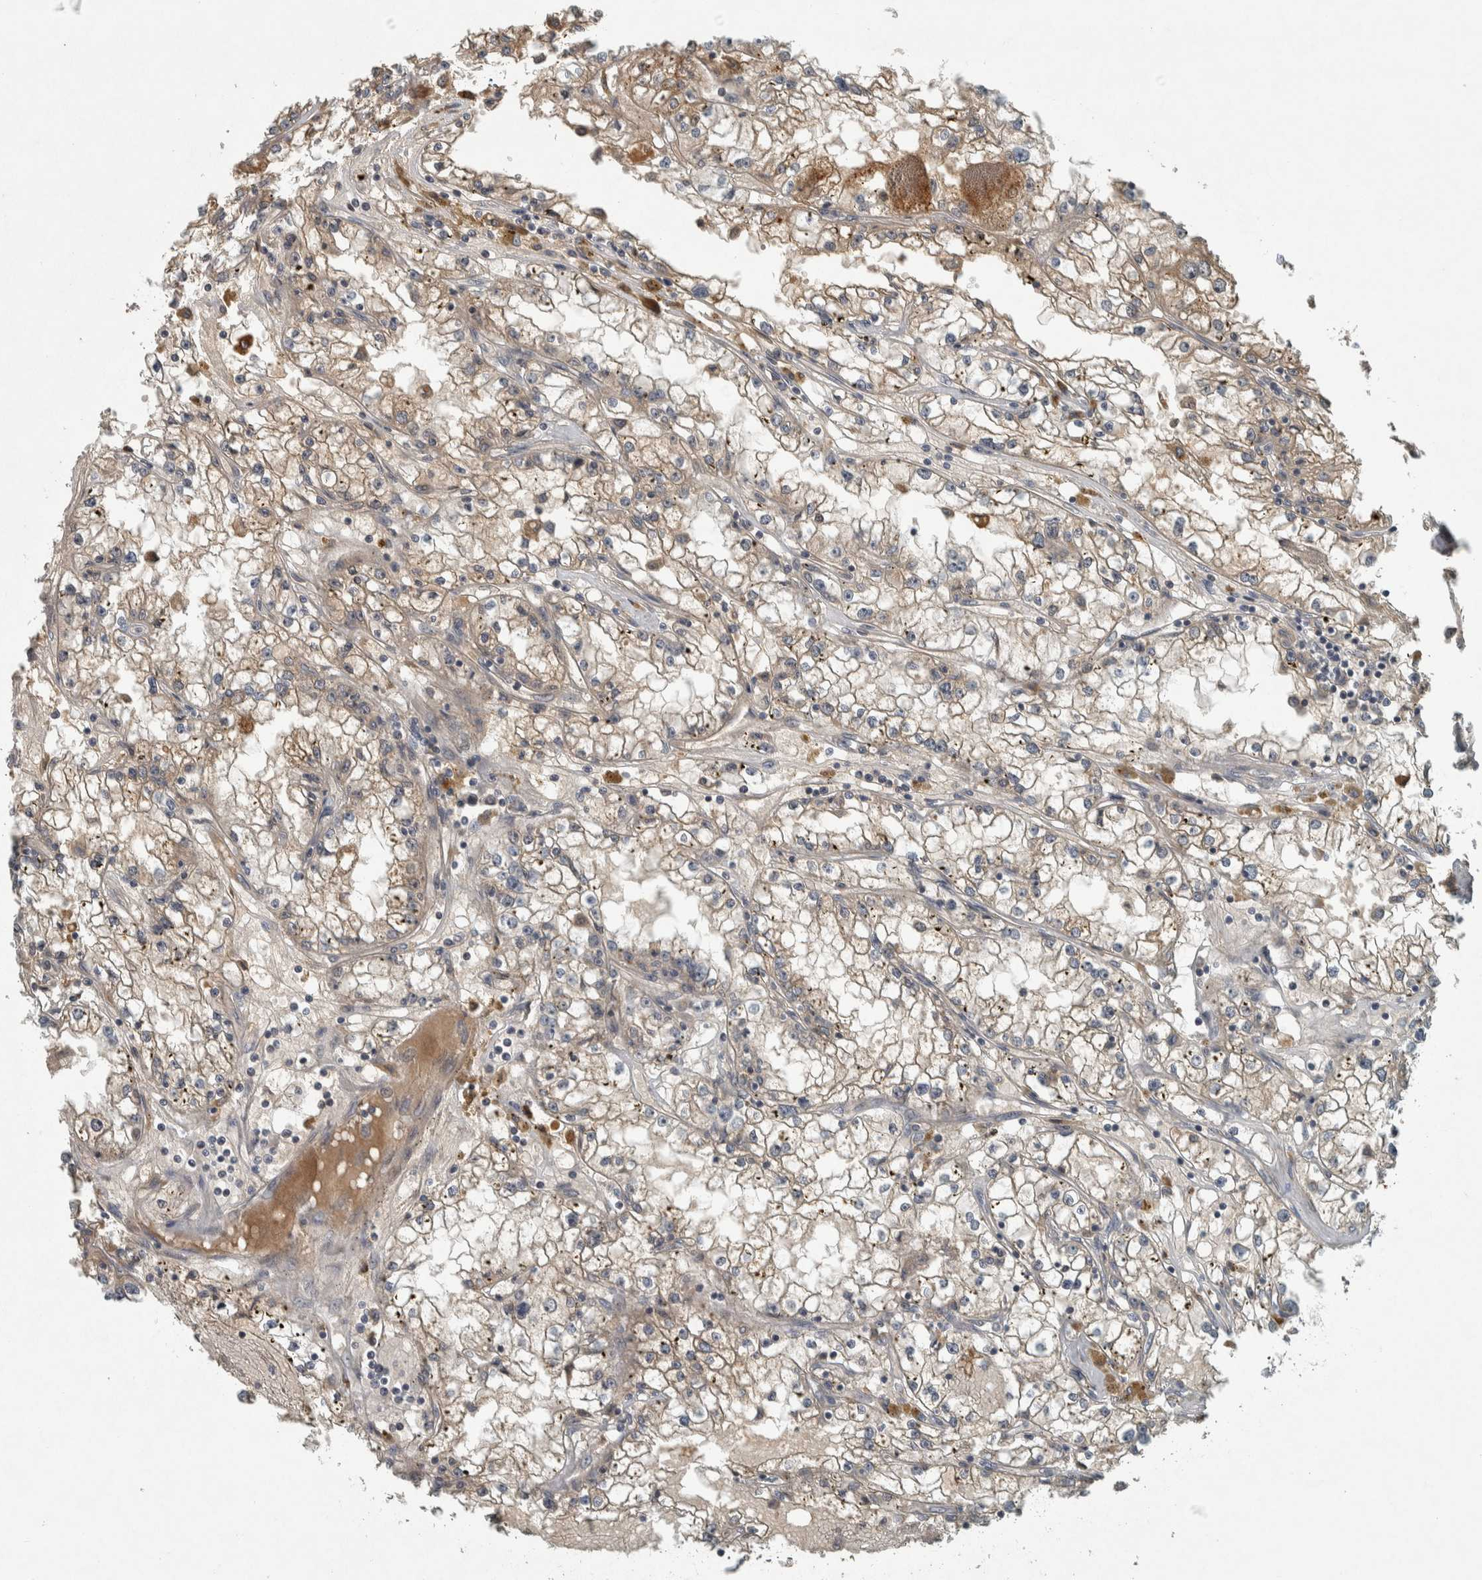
{"staining": {"intensity": "moderate", "quantity": "<25%", "location": "cytoplasmic/membranous"}, "tissue": "renal cancer", "cell_type": "Tumor cells", "image_type": "cancer", "snomed": [{"axis": "morphology", "description": "Adenocarcinoma, NOS"}, {"axis": "topography", "description": "Kidney"}], "caption": "Immunohistochemical staining of human renal cancer (adenocarcinoma) displays low levels of moderate cytoplasmic/membranous protein expression in approximately <25% of tumor cells. The protein is stained brown, and the nuclei are stained in blue (DAB IHC with brightfield microscopy, high magnification).", "gene": "CLCN2", "patient": {"sex": "male", "age": 56}}